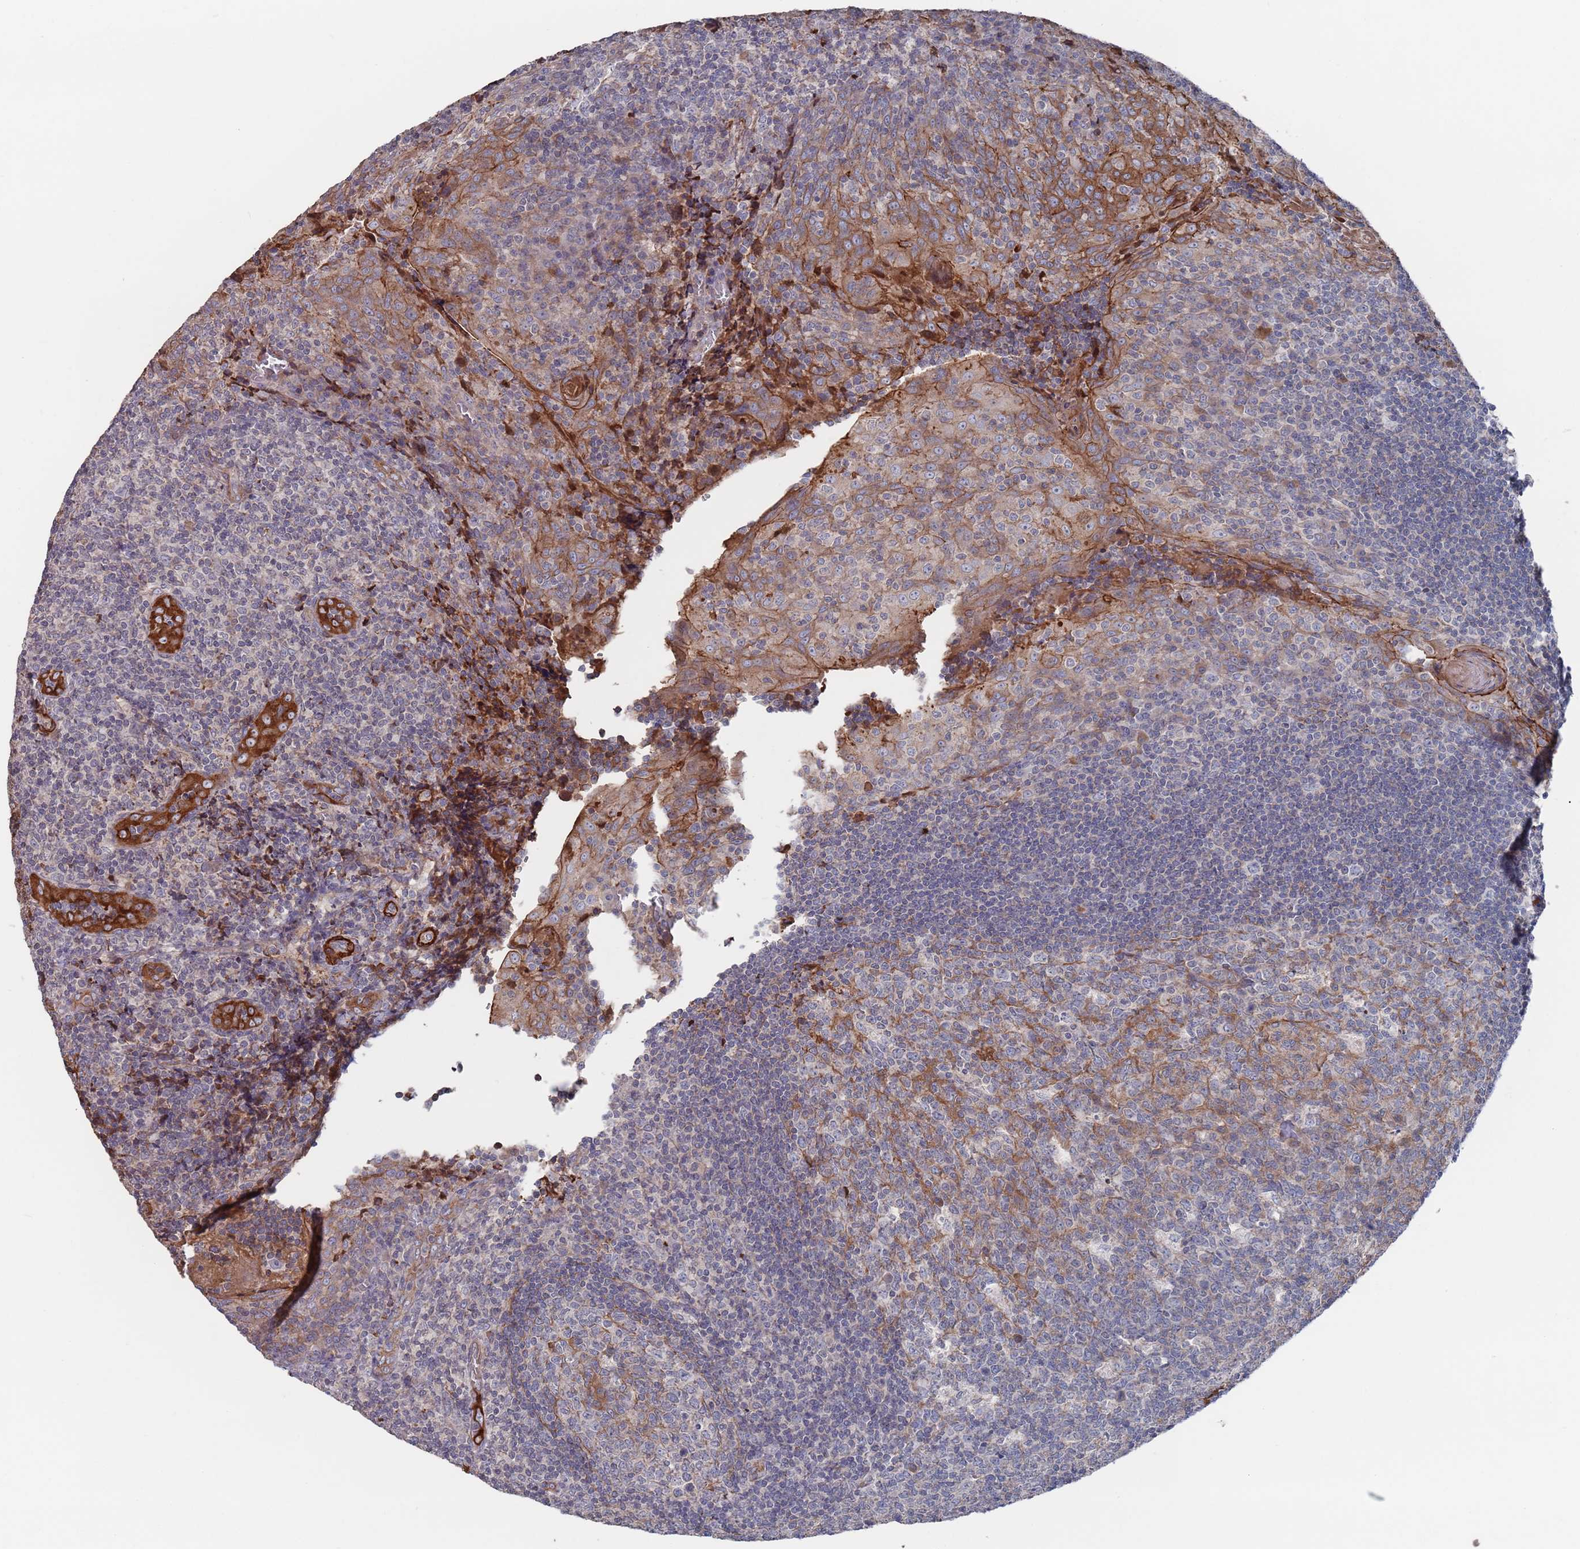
{"staining": {"intensity": "strong", "quantity": "<25%", "location": "cytoplasmic/membranous"}, "tissue": "tonsil", "cell_type": "Germinal center cells", "image_type": "normal", "snomed": [{"axis": "morphology", "description": "Normal tissue, NOS"}, {"axis": "topography", "description": "Tonsil"}], "caption": "Protein expression analysis of normal human tonsil reveals strong cytoplasmic/membranous expression in approximately <25% of germinal center cells.", "gene": "PLEKHA4", "patient": {"sex": "male", "age": 17}}